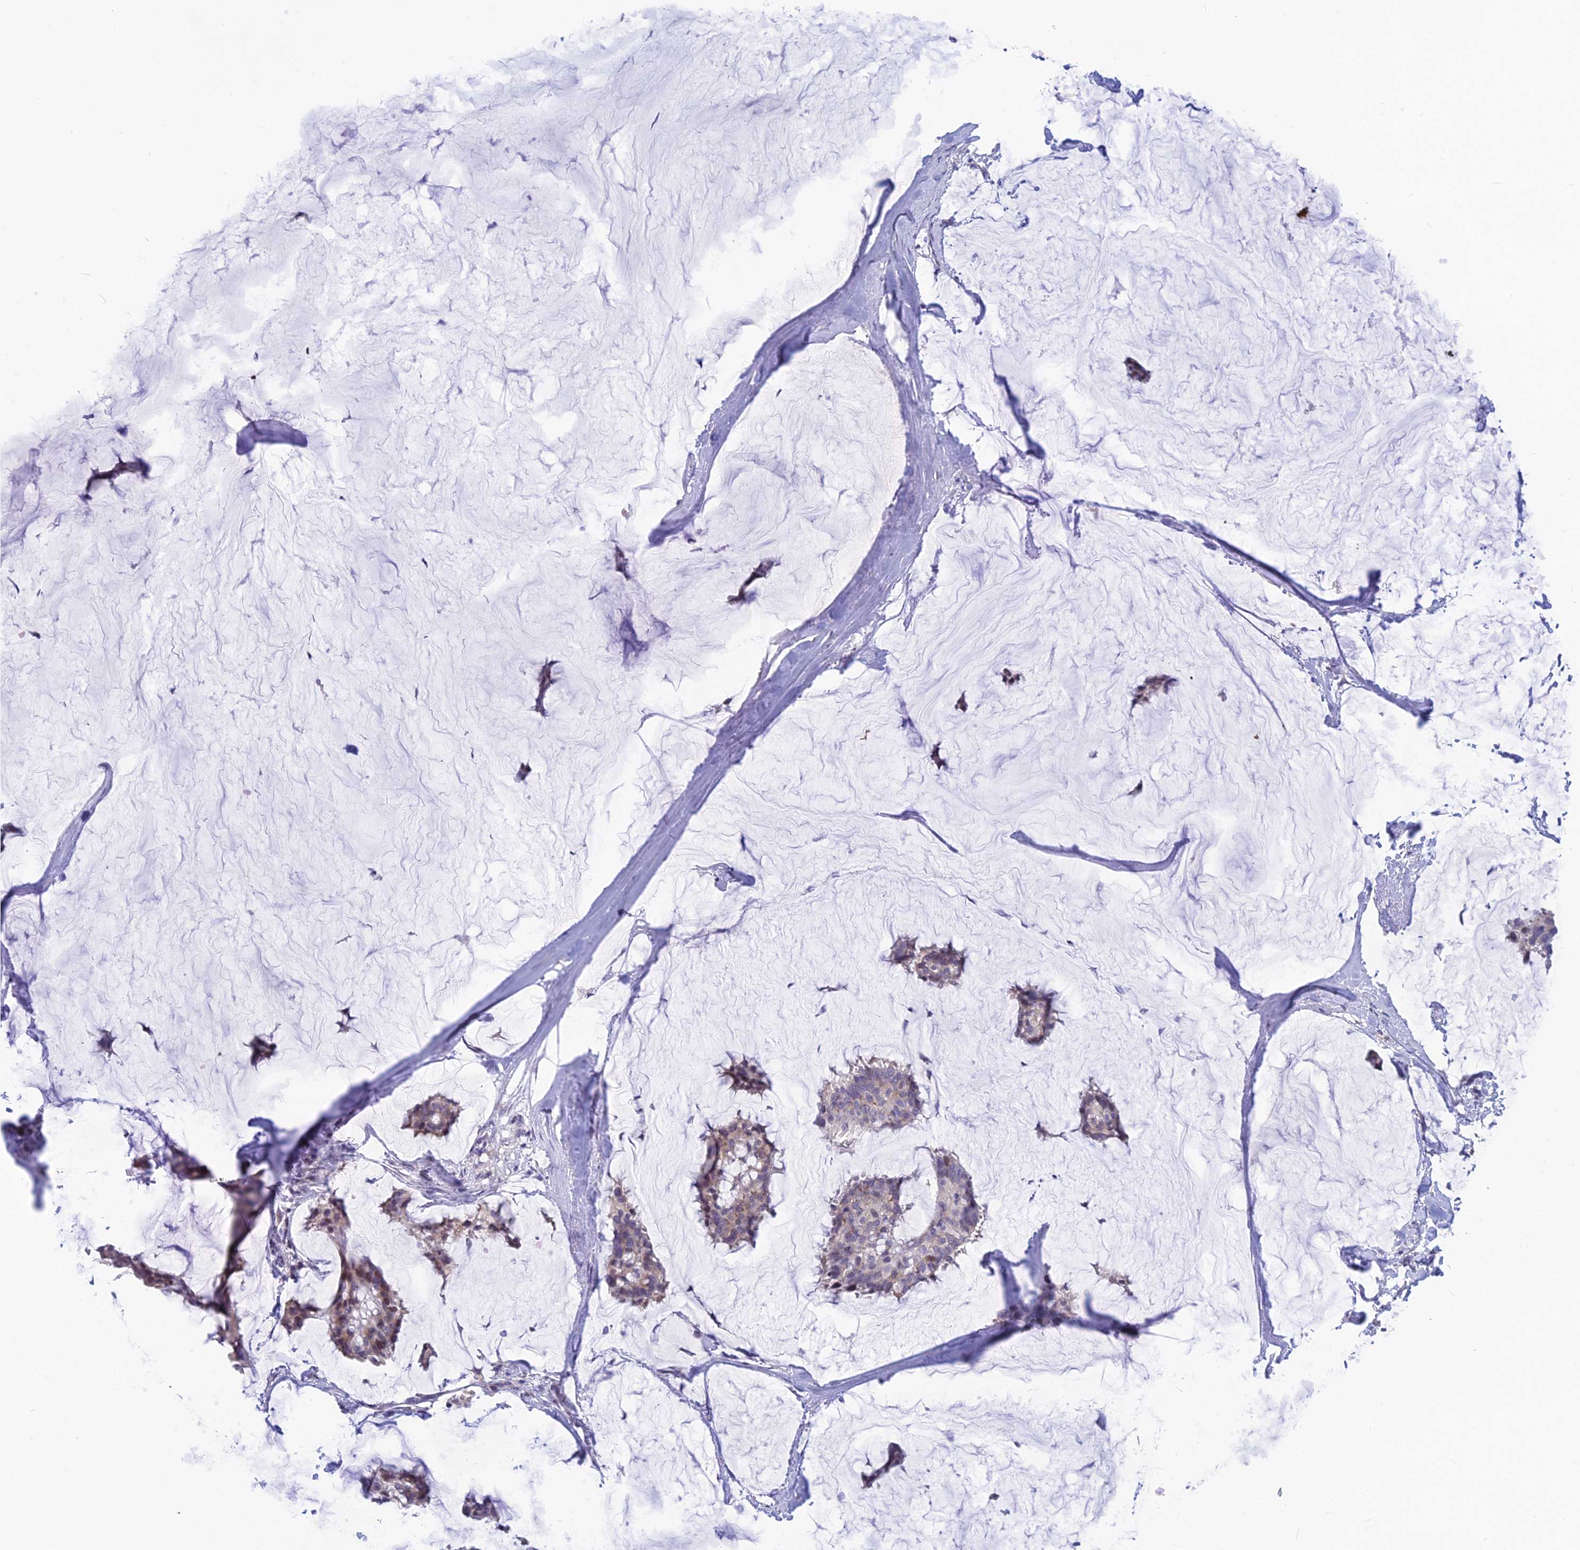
{"staining": {"intensity": "negative", "quantity": "none", "location": "none"}, "tissue": "breast cancer", "cell_type": "Tumor cells", "image_type": "cancer", "snomed": [{"axis": "morphology", "description": "Duct carcinoma"}, {"axis": "topography", "description": "Breast"}], "caption": "The photomicrograph displays no staining of tumor cells in breast cancer (intraductal carcinoma).", "gene": "TMEM134", "patient": {"sex": "female", "age": 93}}